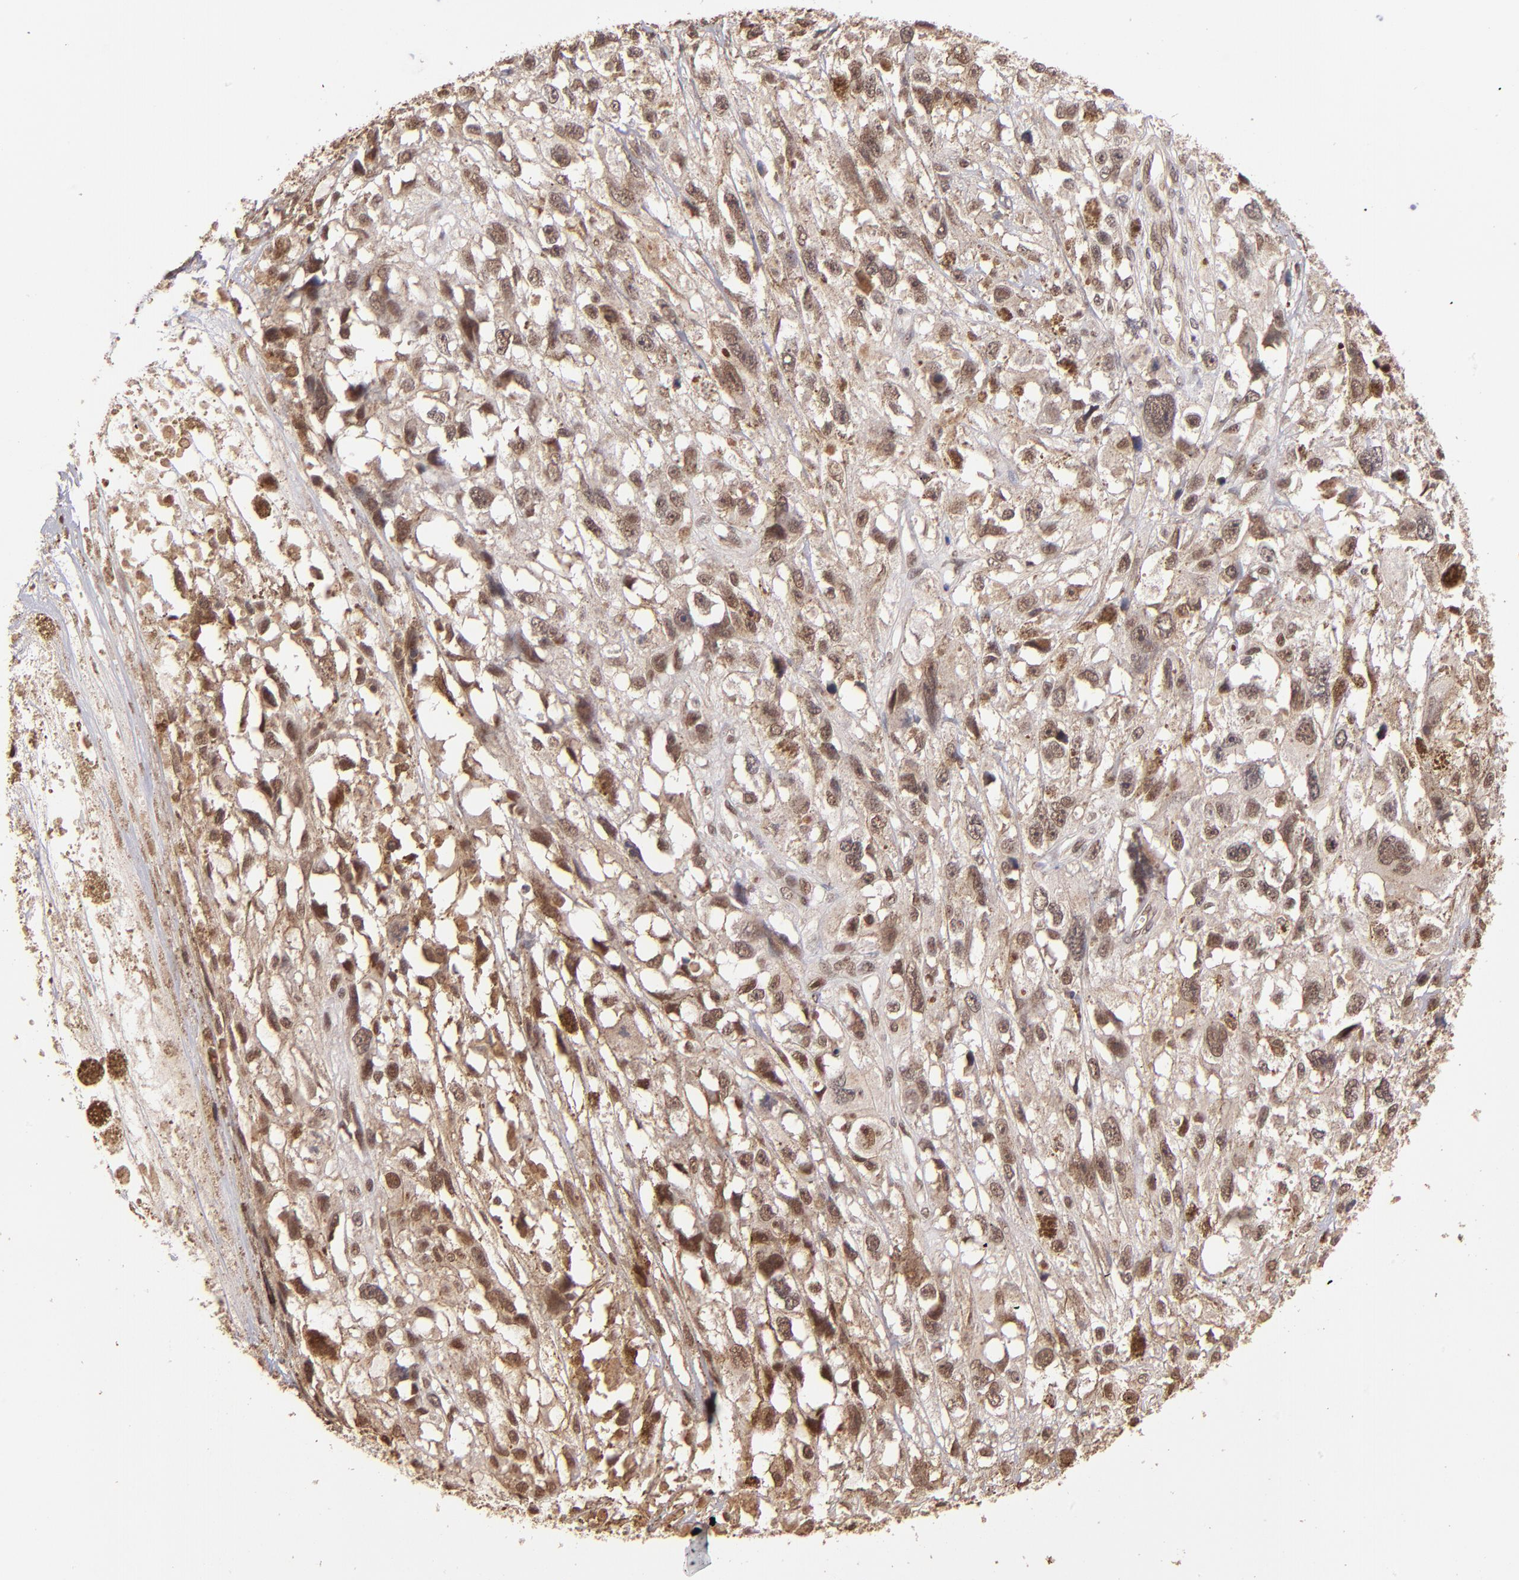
{"staining": {"intensity": "moderate", "quantity": ">75%", "location": "nuclear"}, "tissue": "melanoma", "cell_type": "Tumor cells", "image_type": "cancer", "snomed": [{"axis": "morphology", "description": "Malignant melanoma, Metastatic site"}, {"axis": "topography", "description": "Lymph node"}], "caption": "High-power microscopy captured an IHC image of malignant melanoma (metastatic site), revealing moderate nuclear staining in approximately >75% of tumor cells.", "gene": "TERF2", "patient": {"sex": "male", "age": 59}}